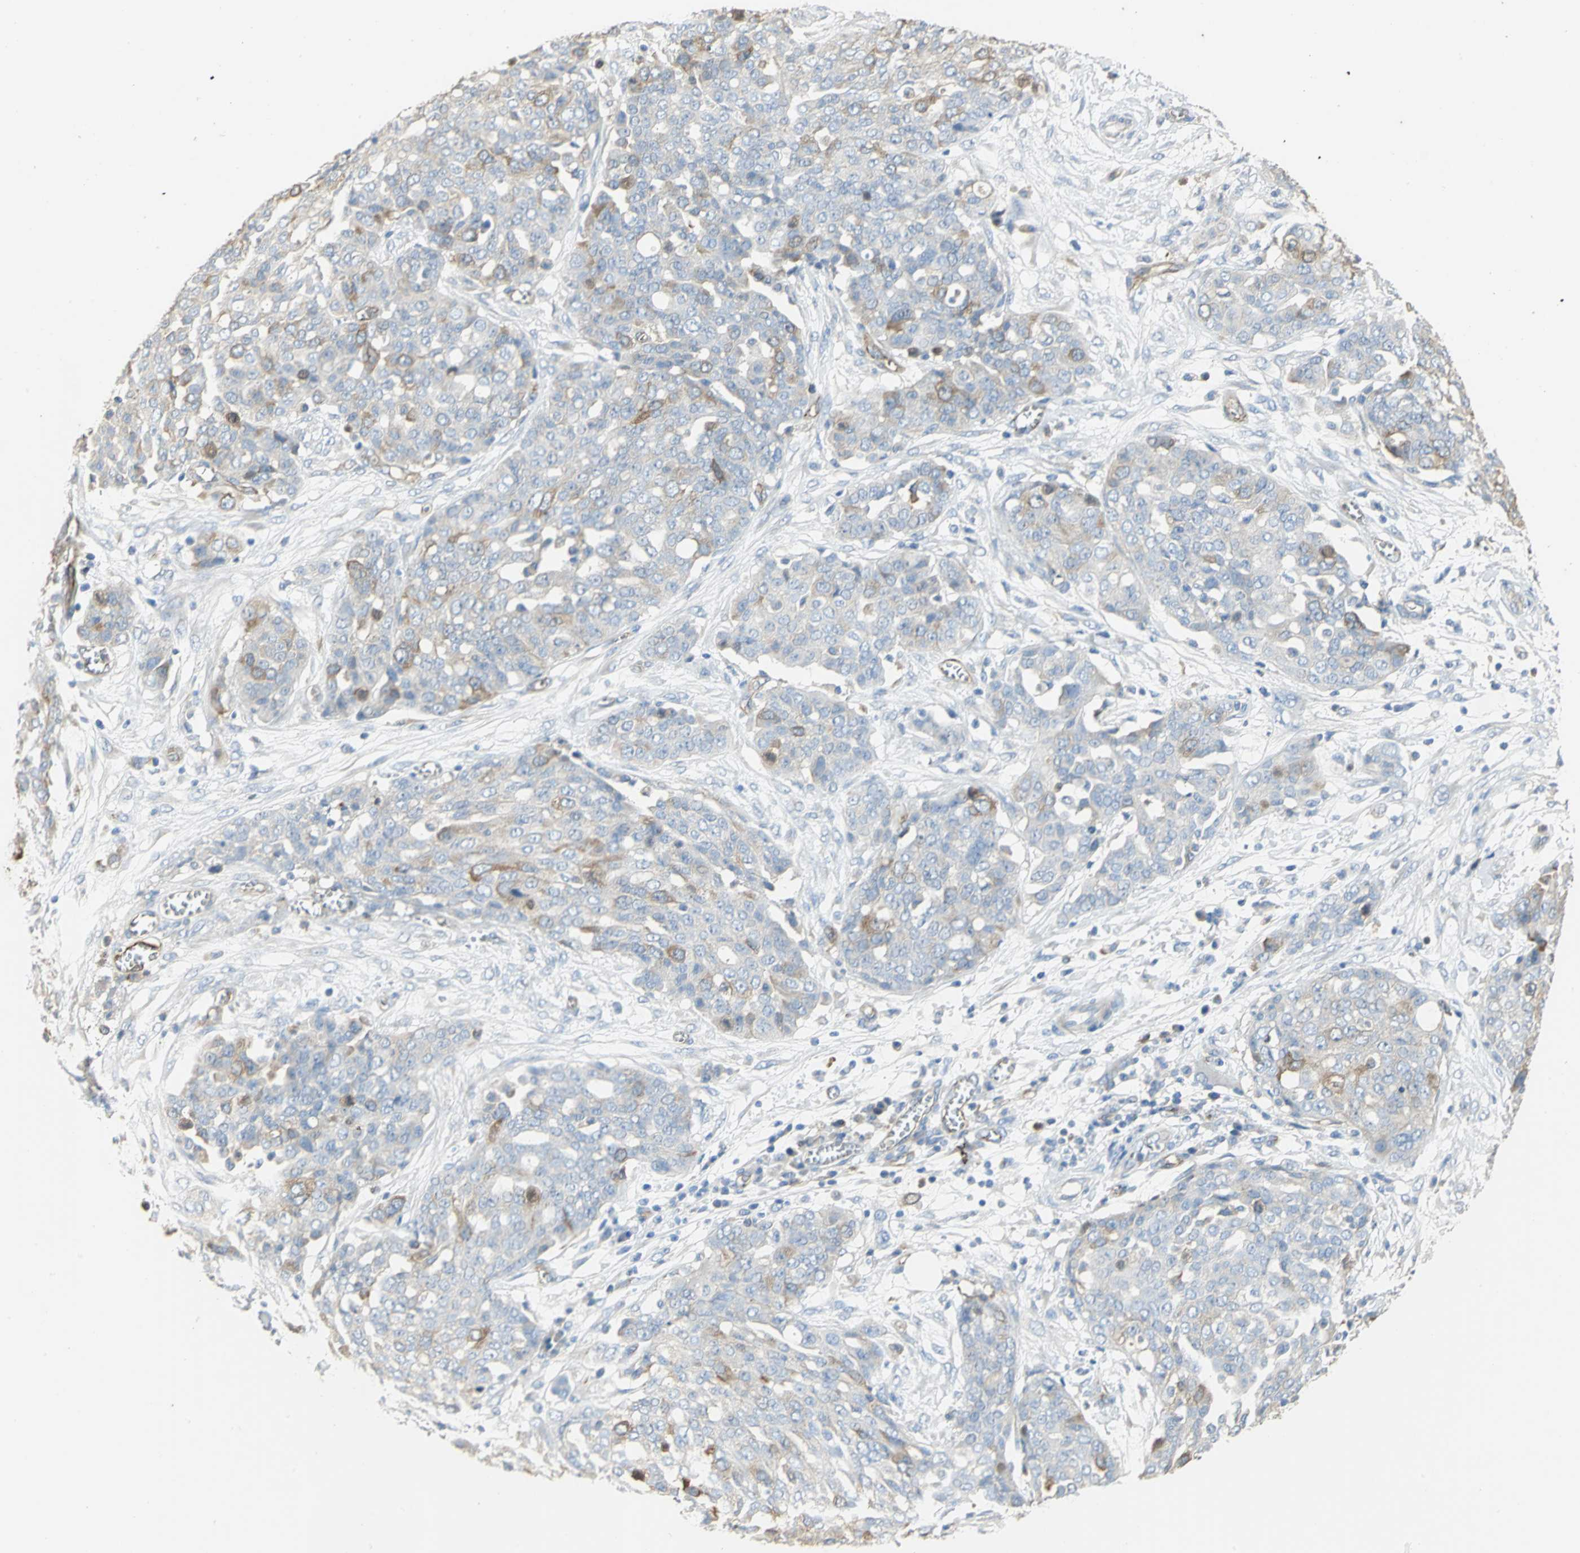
{"staining": {"intensity": "moderate", "quantity": "<25%", "location": "cytoplasmic/membranous"}, "tissue": "ovarian cancer", "cell_type": "Tumor cells", "image_type": "cancer", "snomed": [{"axis": "morphology", "description": "Cystadenocarcinoma, serous, NOS"}, {"axis": "topography", "description": "Soft tissue"}, {"axis": "topography", "description": "Ovary"}], "caption": "Moderate cytoplasmic/membranous expression is identified in approximately <25% of tumor cells in serous cystadenocarcinoma (ovarian).", "gene": "DLGAP5", "patient": {"sex": "female", "age": 57}}